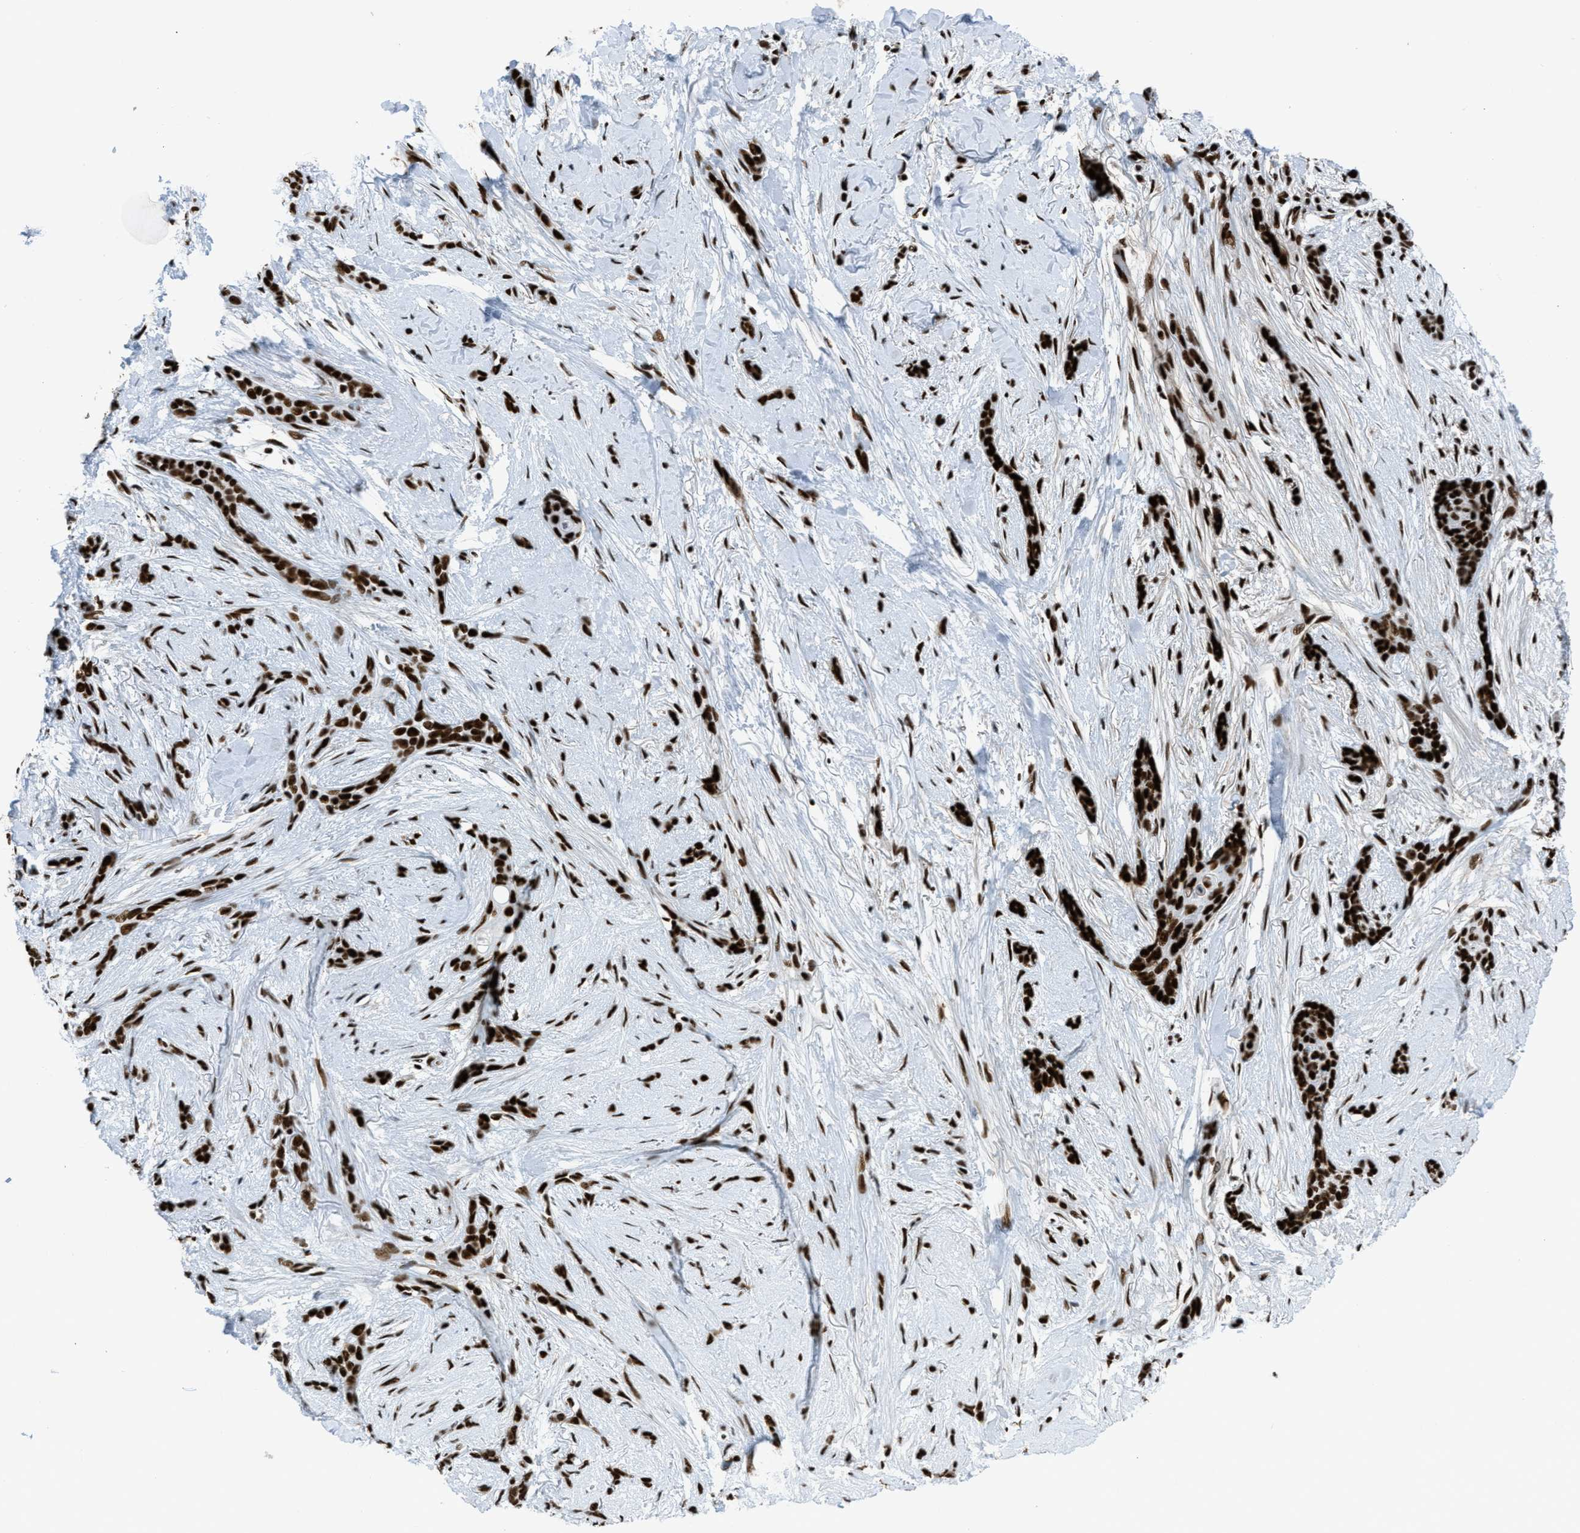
{"staining": {"intensity": "strong", "quantity": ">75%", "location": "nuclear"}, "tissue": "skin cancer", "cell_type": "Tumor cells", "image_type": "cancer", "snomed": [{"axis": "morphology", "description": "Basal cell carcinoma"}, {"axis": "morphology", "description": "Adnexal tumor, benign"}, {"axis": "topography", "description": "Skin"}], "caption": "Brown immunohistochemical staining in human skin cancer demonstrates strong nuclear expression in about >75% of tumor cells.", "gene": "ZNF207", "patient": {"sex": "female", "age": 42}}